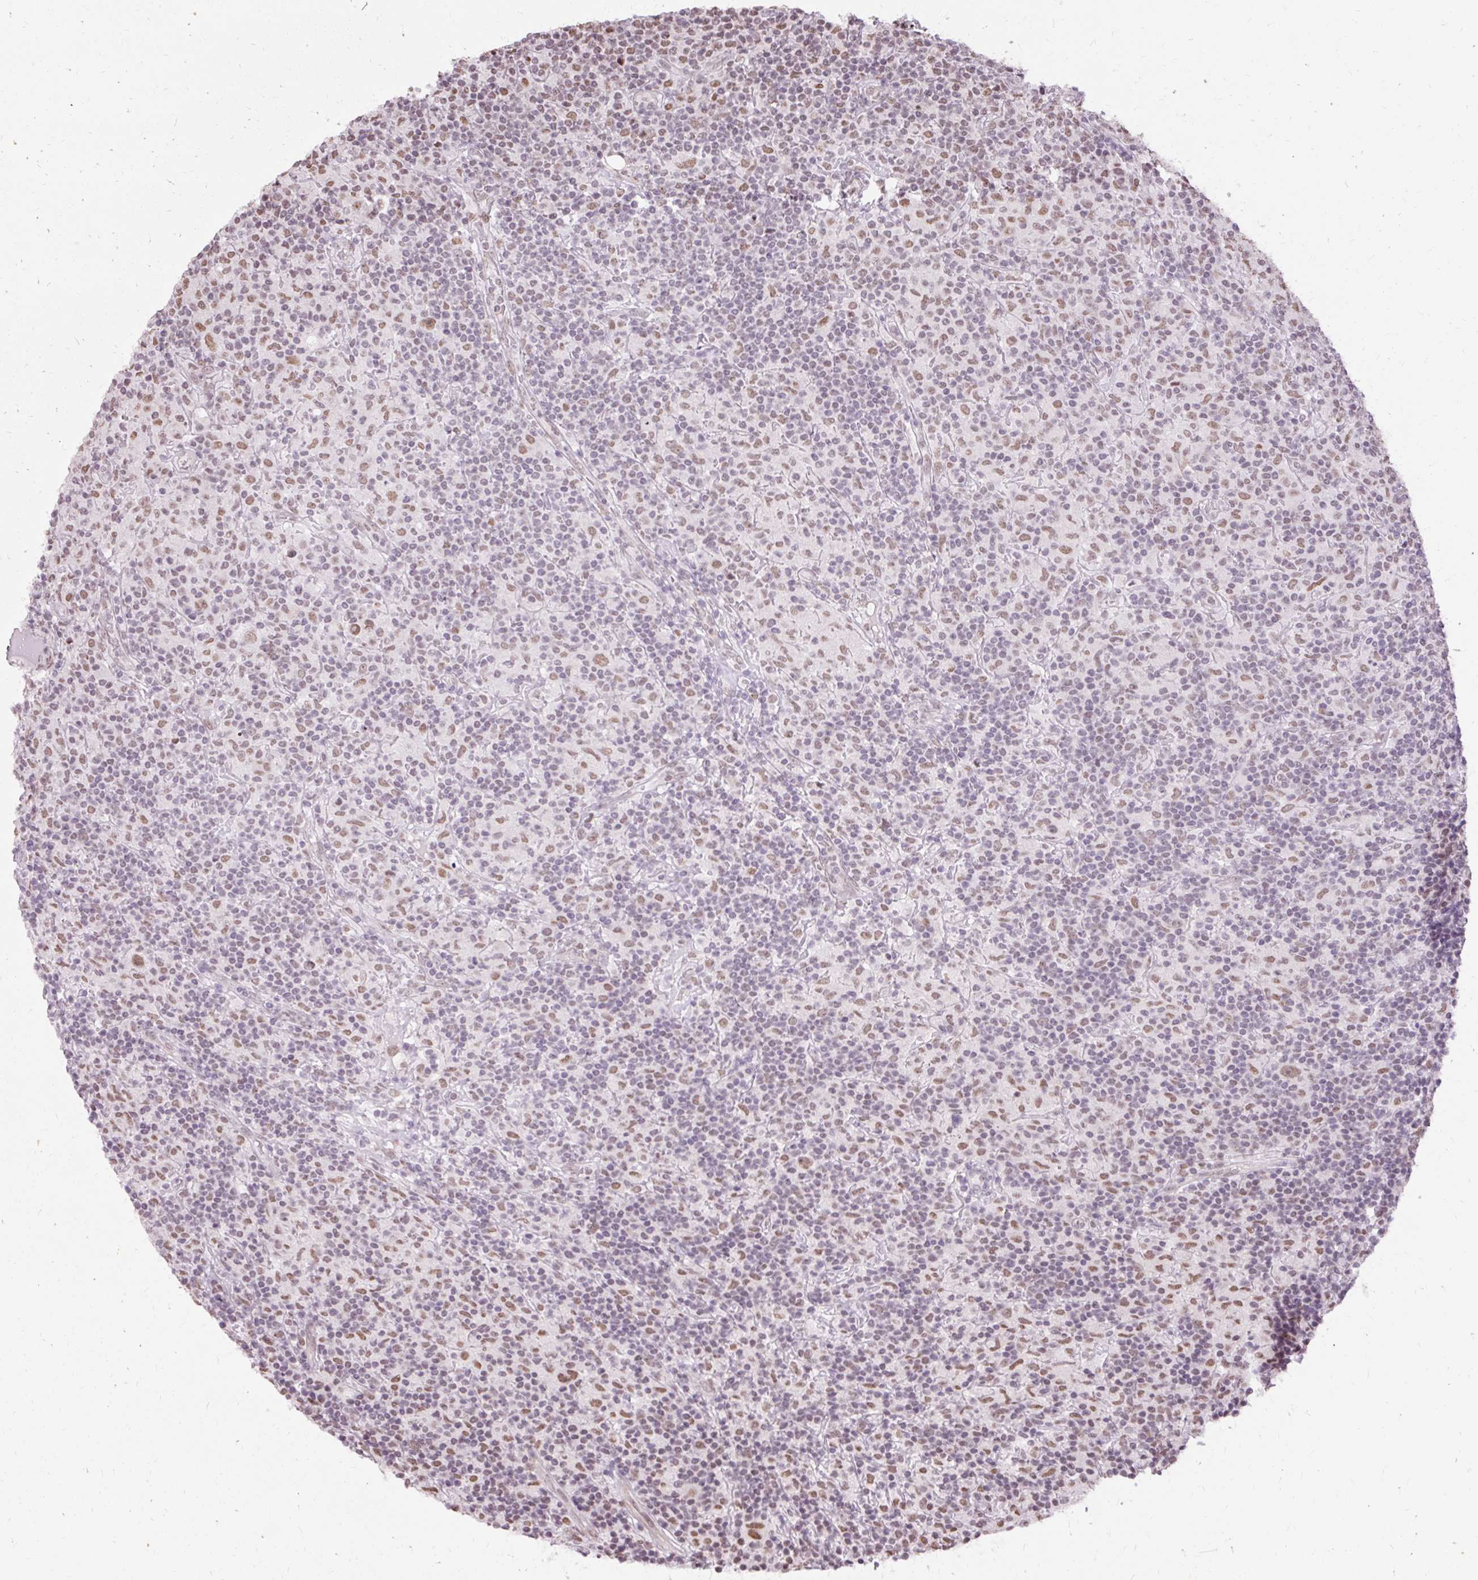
{"staining": {"intensity": "moderate", "quantity": ">75%", "location": "nuclear"}, "tissue": "lymphoma", "cell_type": "Tumor cells", "image_type": "cancer", "snomed": [{"axis": "morphology", "description": "Hodgkin's disease, NOS"}, {"axis": "topography", "description": "Lymph node"}], "caption": "Tumor cells demonstrate moderate nuclear staining in approximately >75% of cells in Hodgkin's disease. (DAB (3,3'-diaminobenzidine) = brown stain, brightfield microscopy at high magnification).", "gene": "NPIPB12", "patient": {"sex": "male", "age": 70}}